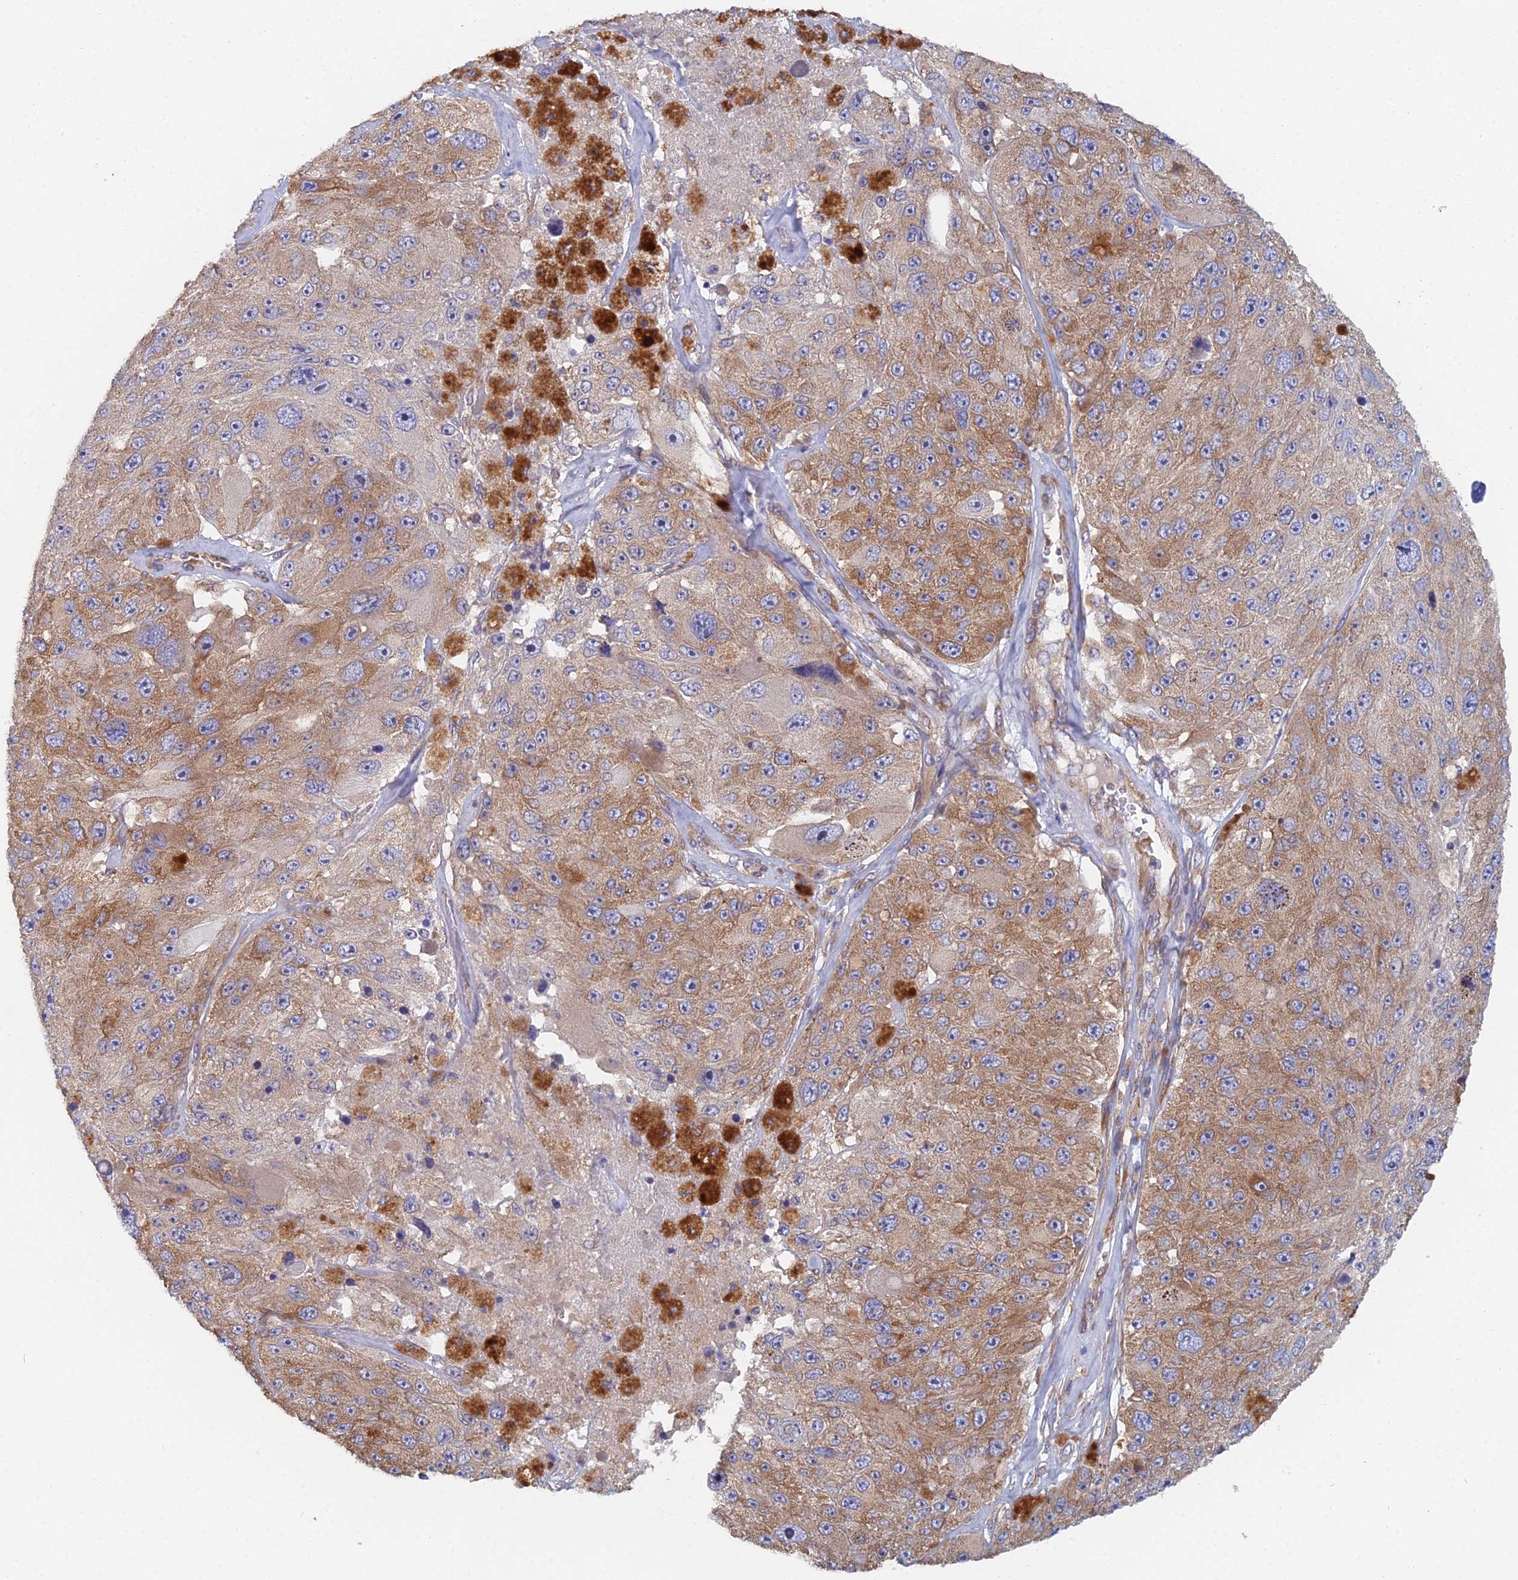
{"staining": {"intensity": "moderate", "quantity": ">75%", "location": "cytoplasmic/membranous"}, "tissue": "melanoma", "cell_type": "Tumor cells", "image_type": "cancer", "snomed": [{"axis": "morphology", "description": "Malignant melanoma, Metastatic site"}, {"axis": "topography", "description": "Lymph node"}], "caption": "IHC (DAB (3,3'-diaminobenzidine)) staining of melanoma exhibits moderate cytoplasmic/membranous protein positivity in about >75% of tumor cells.", "gene": "ELOF1", "patient": {"sex": "male", "age": 62}}